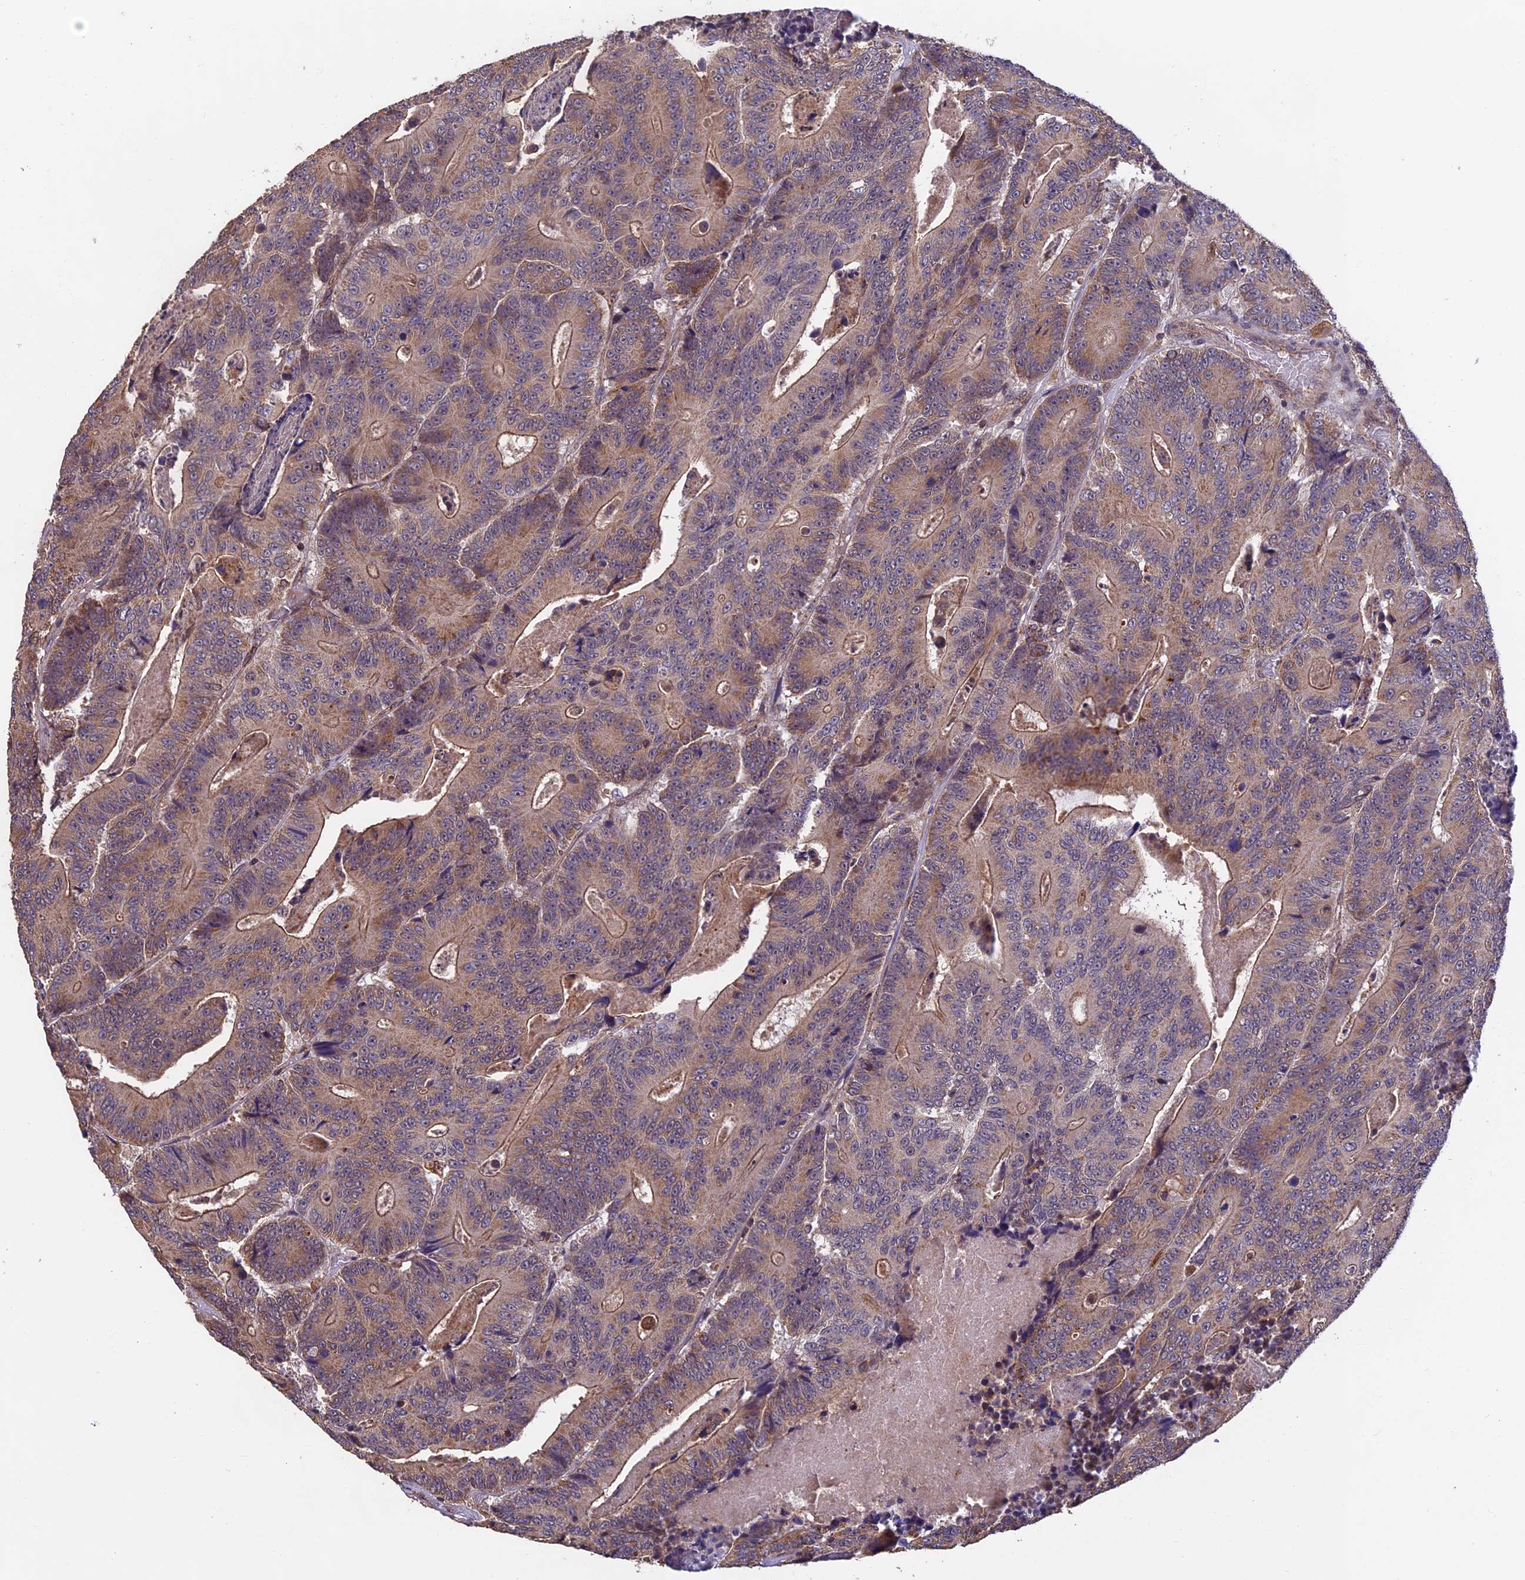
{"staining": {"intensity": "moderate", "quantity": ">75%", "location": "cytoplasmic/membranous"}, "tissue": "colorectal cancer", "cell_type": "Tumor cells", "image_type": "cancer", "snomed": [{"axis": "morphology", "description": "Adenocarcinoma, NOS"}, {"axis": "topography", "description": "Colon"}], "caption": "Moderate cytoplasmic/membranous staining for a protein is present in about >75% of tumor cells of colorectal adenocarcinoma using immunohistochemistry.", "gene": "PKD2L2", "patient": {"sex": "male", "age": 83}}